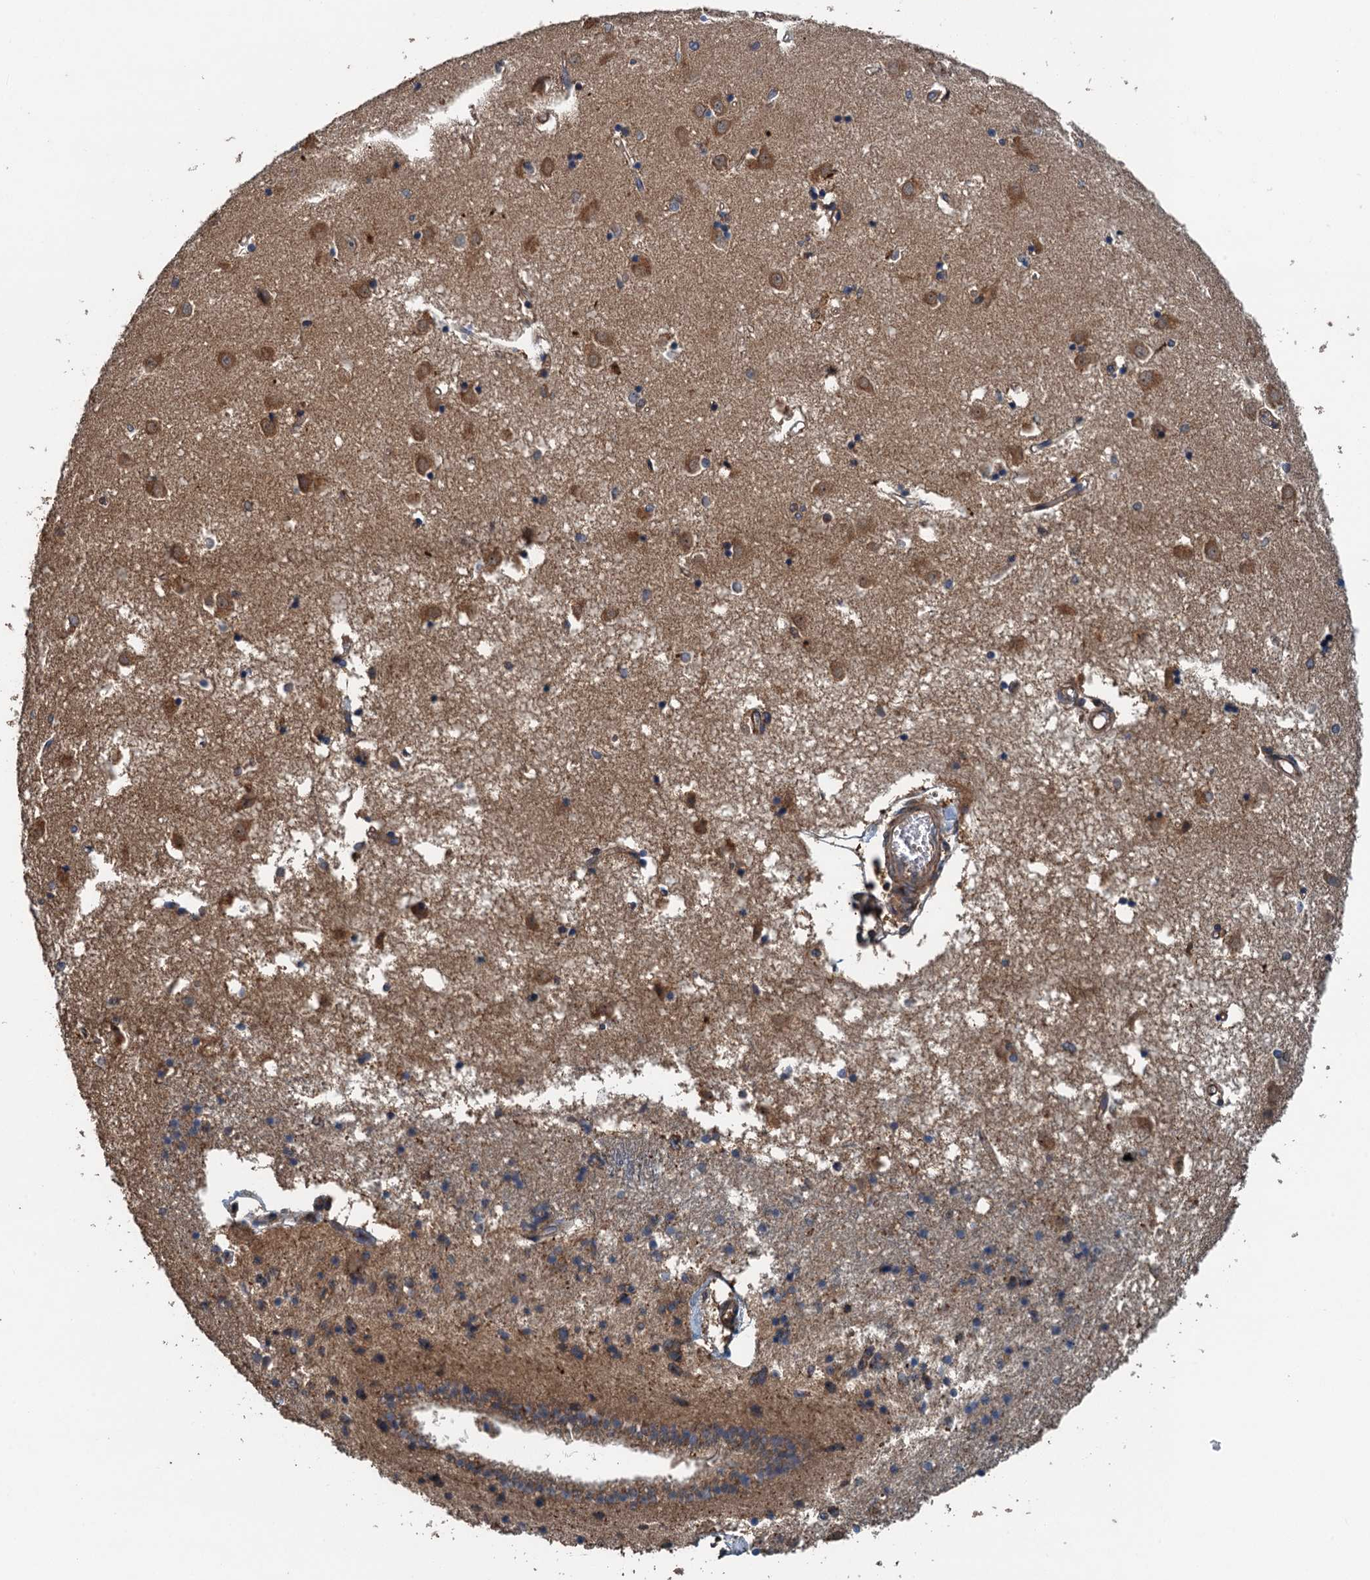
{"staining": {"intensity": "moderate", "quantity": "<25%", "location": "cytoplasmic/membranous"}, "tissue": "caudate", "cell_type": "Glial cells", "image_type": "normal", "snomed": [{"axis": "morphology", "description": "Normal tissue, NOS"}, {"axis": "topography", "description": "Lateral ventricle wall"}], "caption": "Protein analysis of normal caudate demonstrates moderate cytoplasmic/membranous positivity in about <25% of glial cells. The staining was performed using DAB to visualize the protein expression in brown, while the nuclei were stained in blue with hematoxylin (Magnification: 20x).", "gene": "BORCS5", "patient": {"sex": "male", "age": 45}}